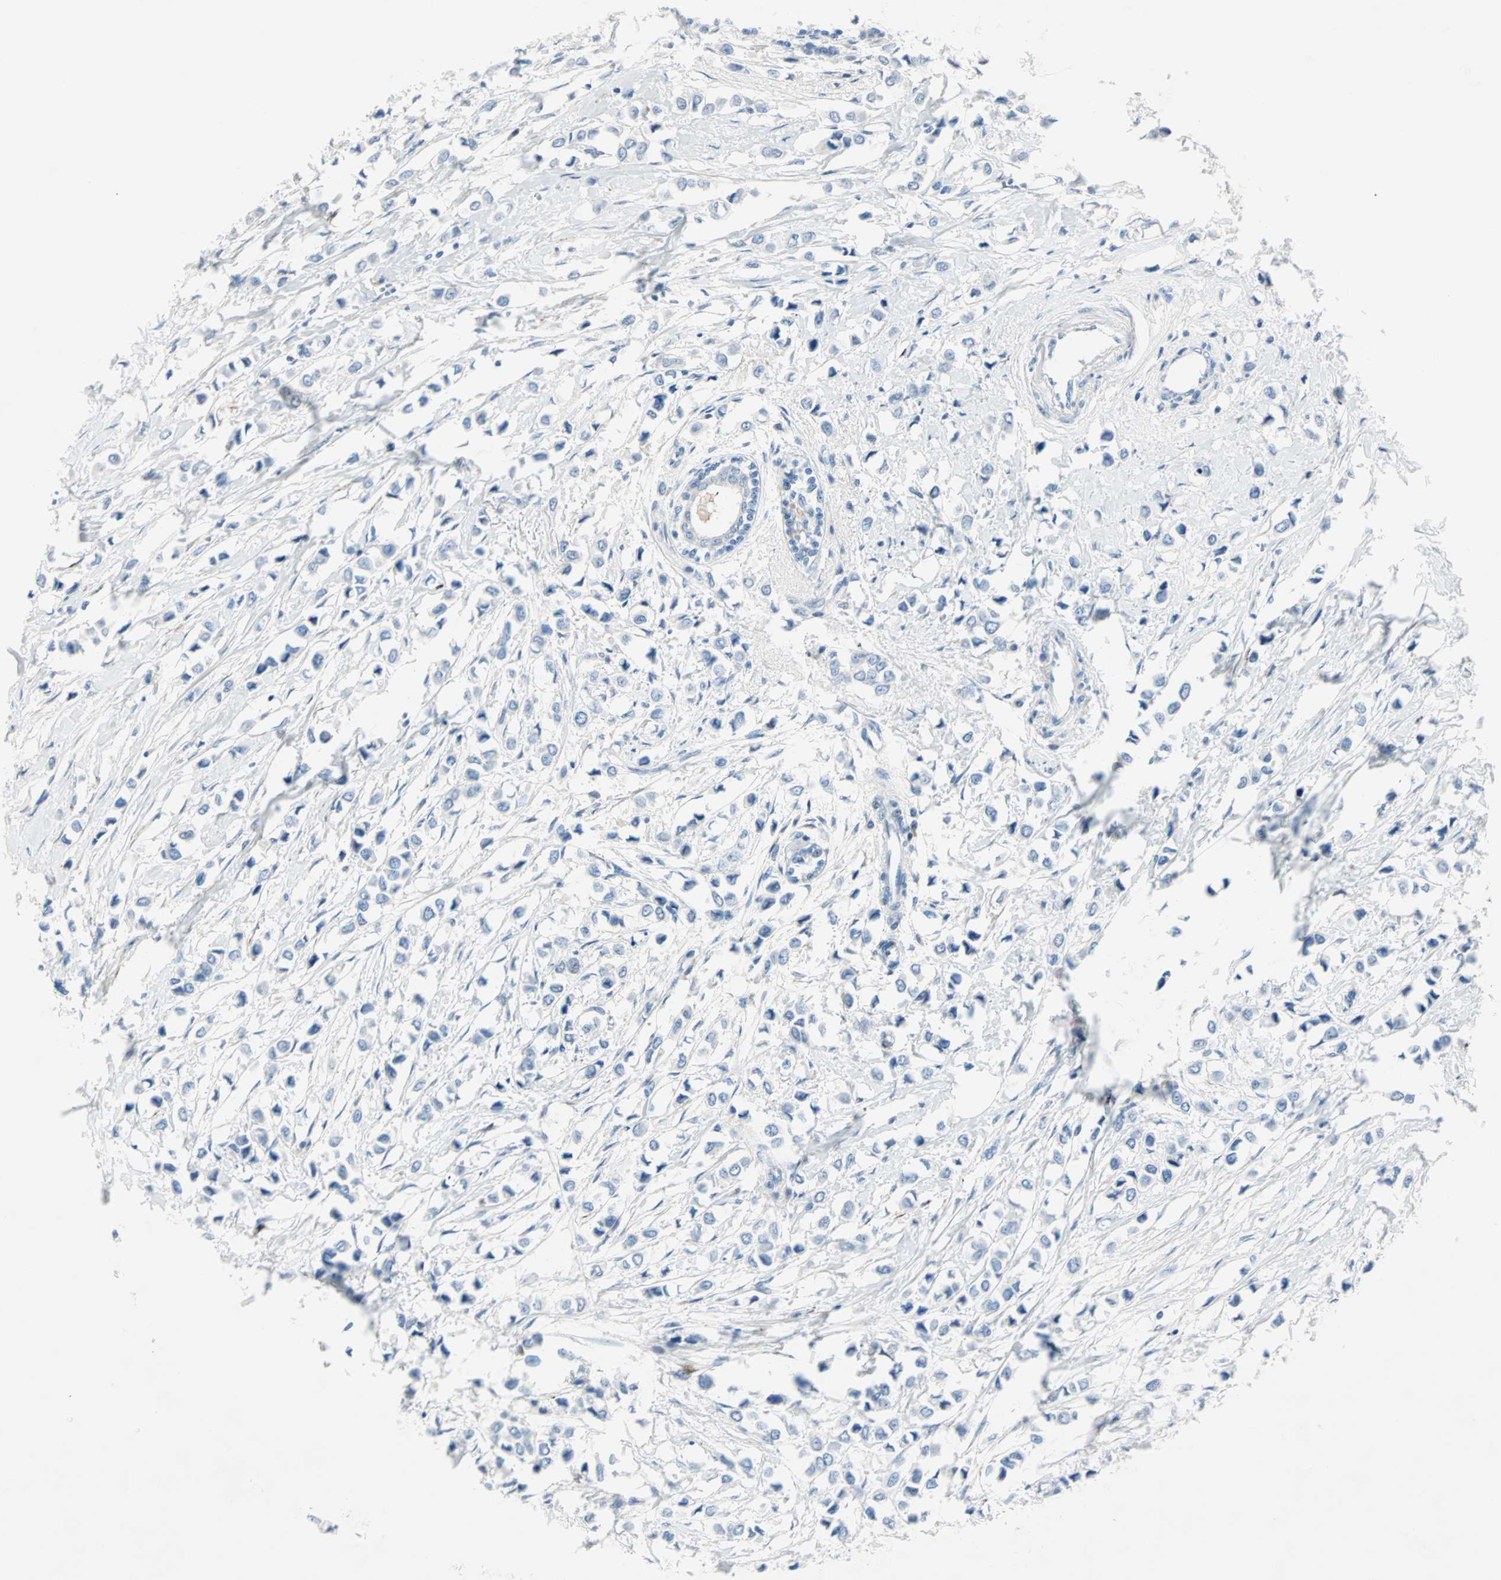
{"staining": {"intensity": "negative", "quantity": "none", "location": "none"}, "tissue": "breast cancer", "cell_type": "Tumor cells", "image_type": "cancer", "snomed": [{"axis": "morphology", "description": "Lobular carcinoma"}, {"axis": "topography", "description": "Breast"}], "caption": "Immunohistochemistry (IHC) micrograph of human breast cancer stained for a protein (brown), which shows no expression in tumor cells.", "gene": "NEFH", "patient": {"sex": "female", "age": 51}}